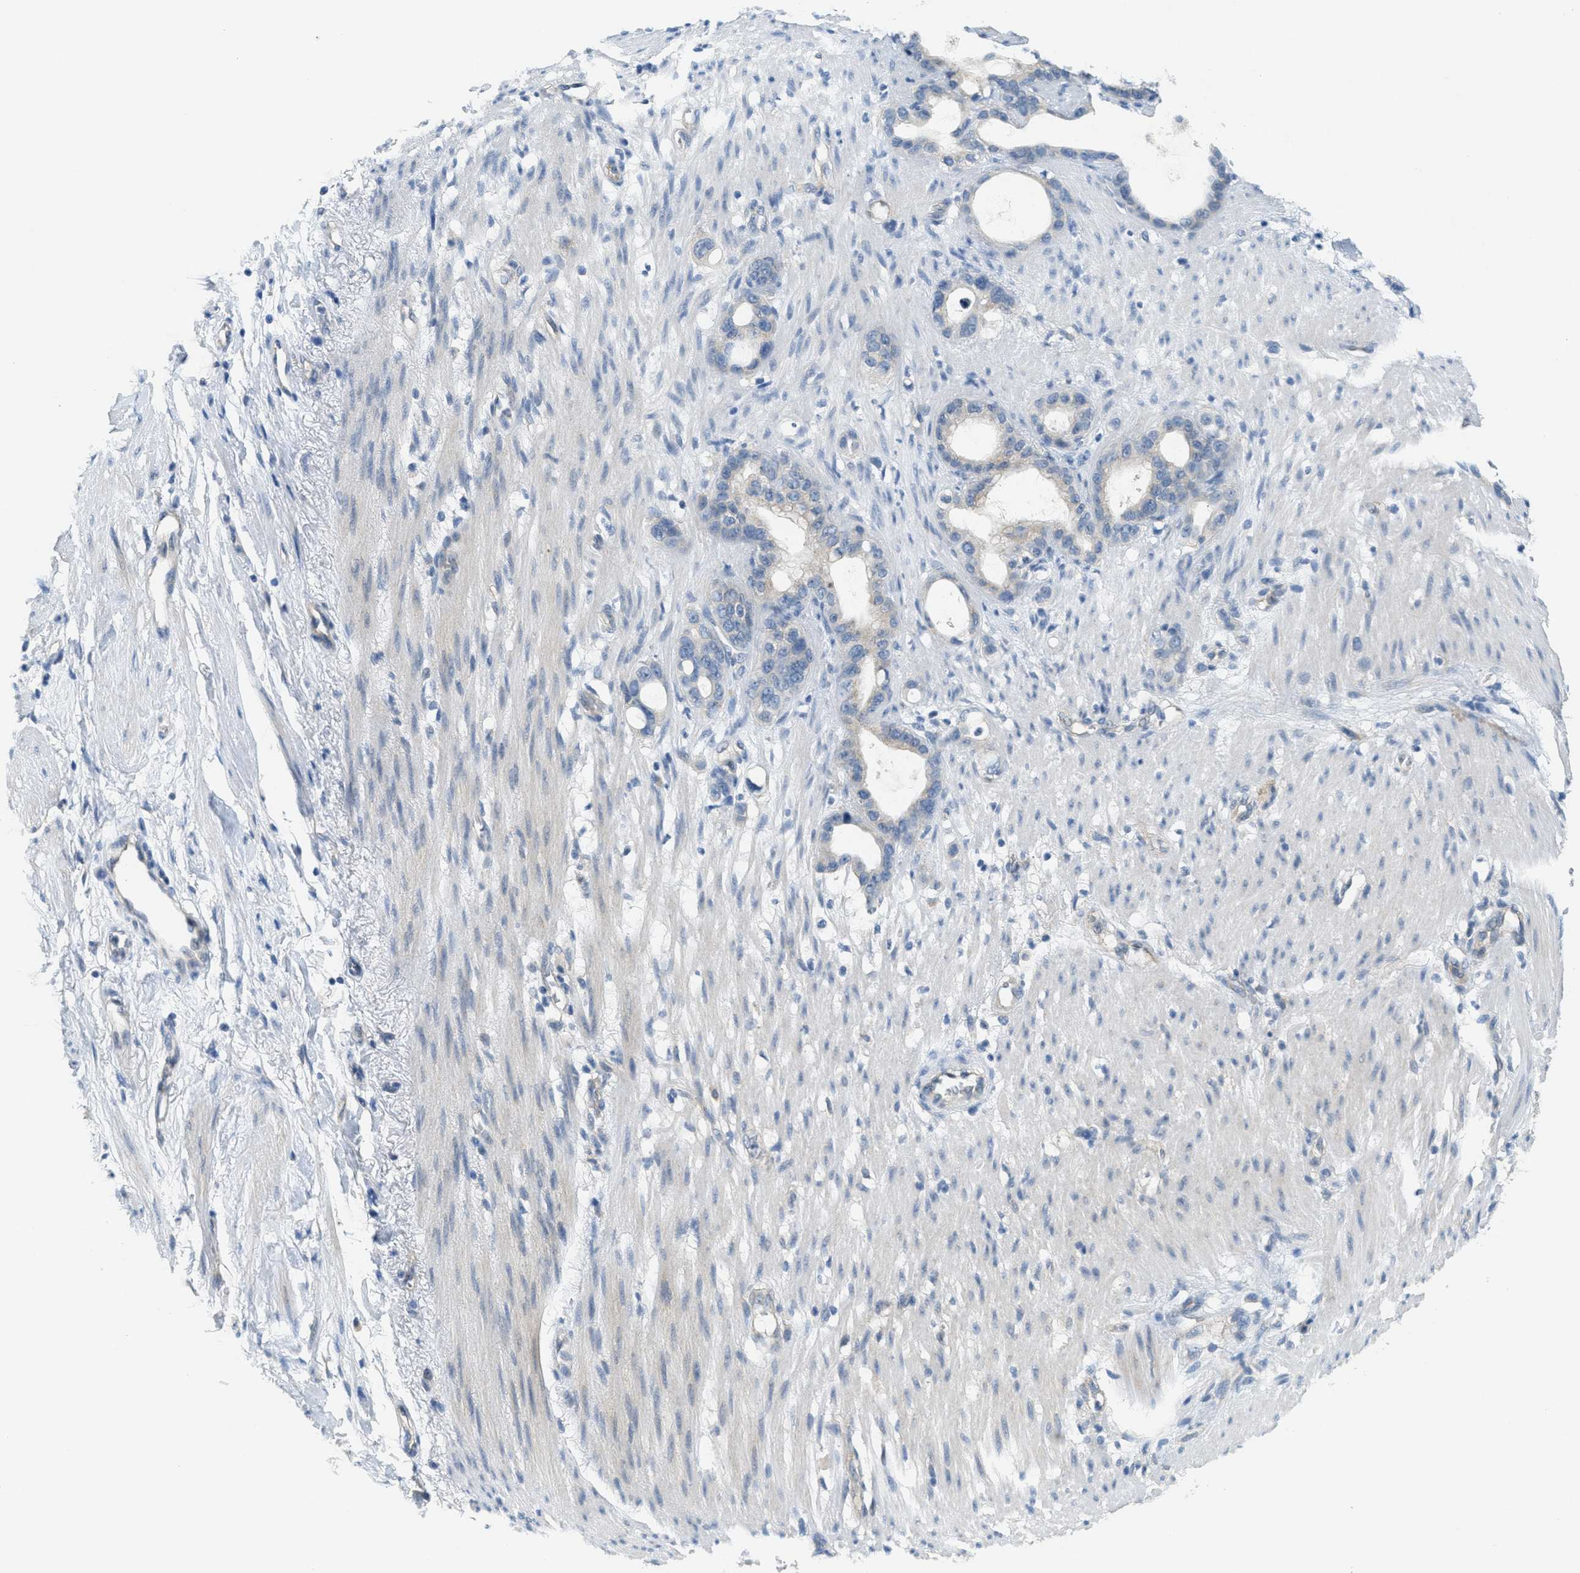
{"staining": {"intensity": "negative", "quantity": "none", "location": "none"}, "tissue": "stomach cancer", "cell_type": "Tumor cells", "image_type": "cancer", "snomed": [{"axis": "morphology", "description": "Adenocarcinoma, NOS"}, {"axis": "topography", "description": "Stomach"}], "caption": "Tumor cells show no significant staining in stomach cancer (adenocarcinoma).", "gene": "ZFYVE9", "patient": {"sex": "female", "age": 75}}